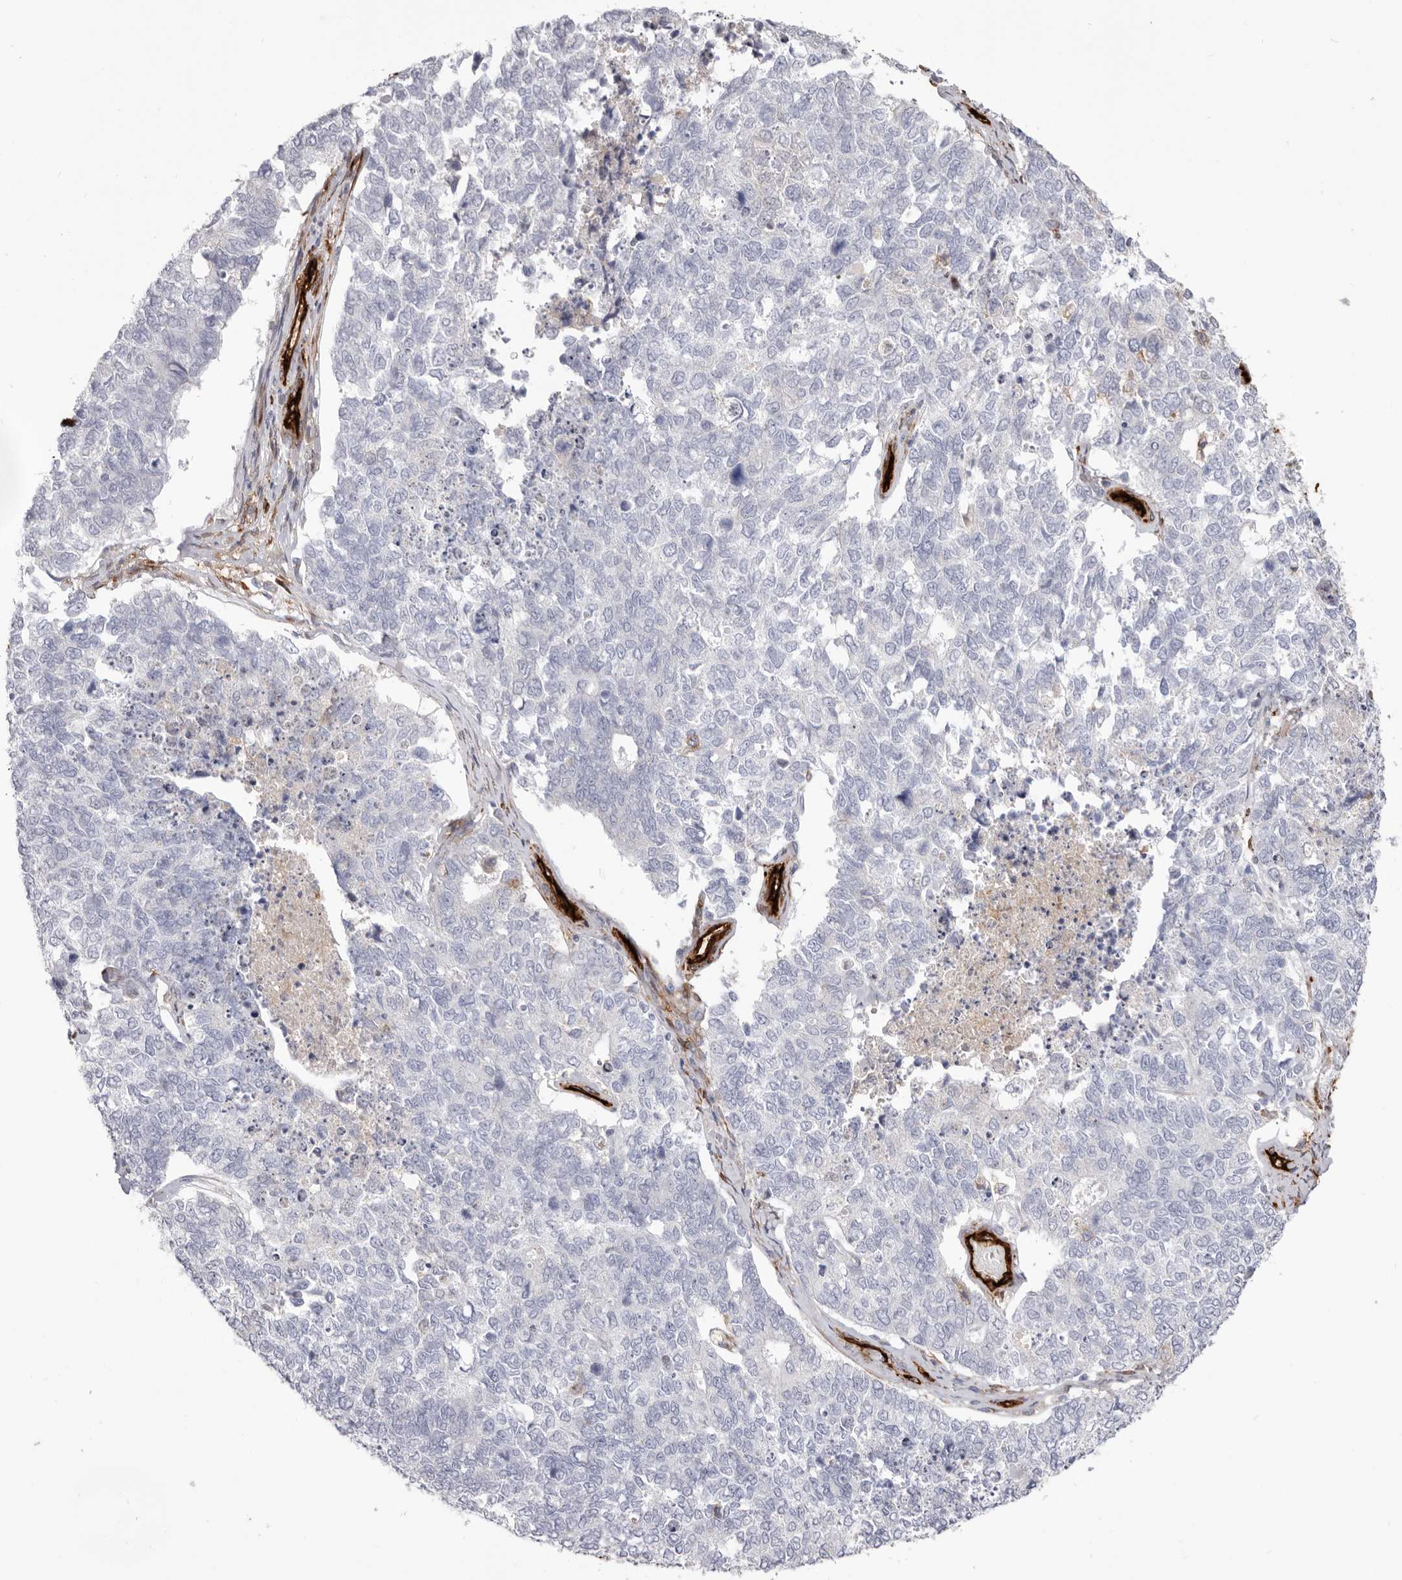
{"staining": {"intensity": "negative", "quantity": "none", "location": "none"}, "tissue": "cervical cancer", "cell_type": "Tumor cells", "image_type": "cancer", "snomed": [{"axis": "morphology", "description": "Squamous cell carcinoma, NOS"}, {"axis": "topography", "description": "Cervix"}], "caption": "DAB immunohistochemical staining of human cervical cancer (squamous cell carcinoma) displays no significant staining in tumor cells. (Stains: DAB IHC with hematoxylin counter stain, Microscopy: brightfield microscopy at high magnification).", "gene": "LRRC66", "patient": {"sex": "female", "age": 63}}